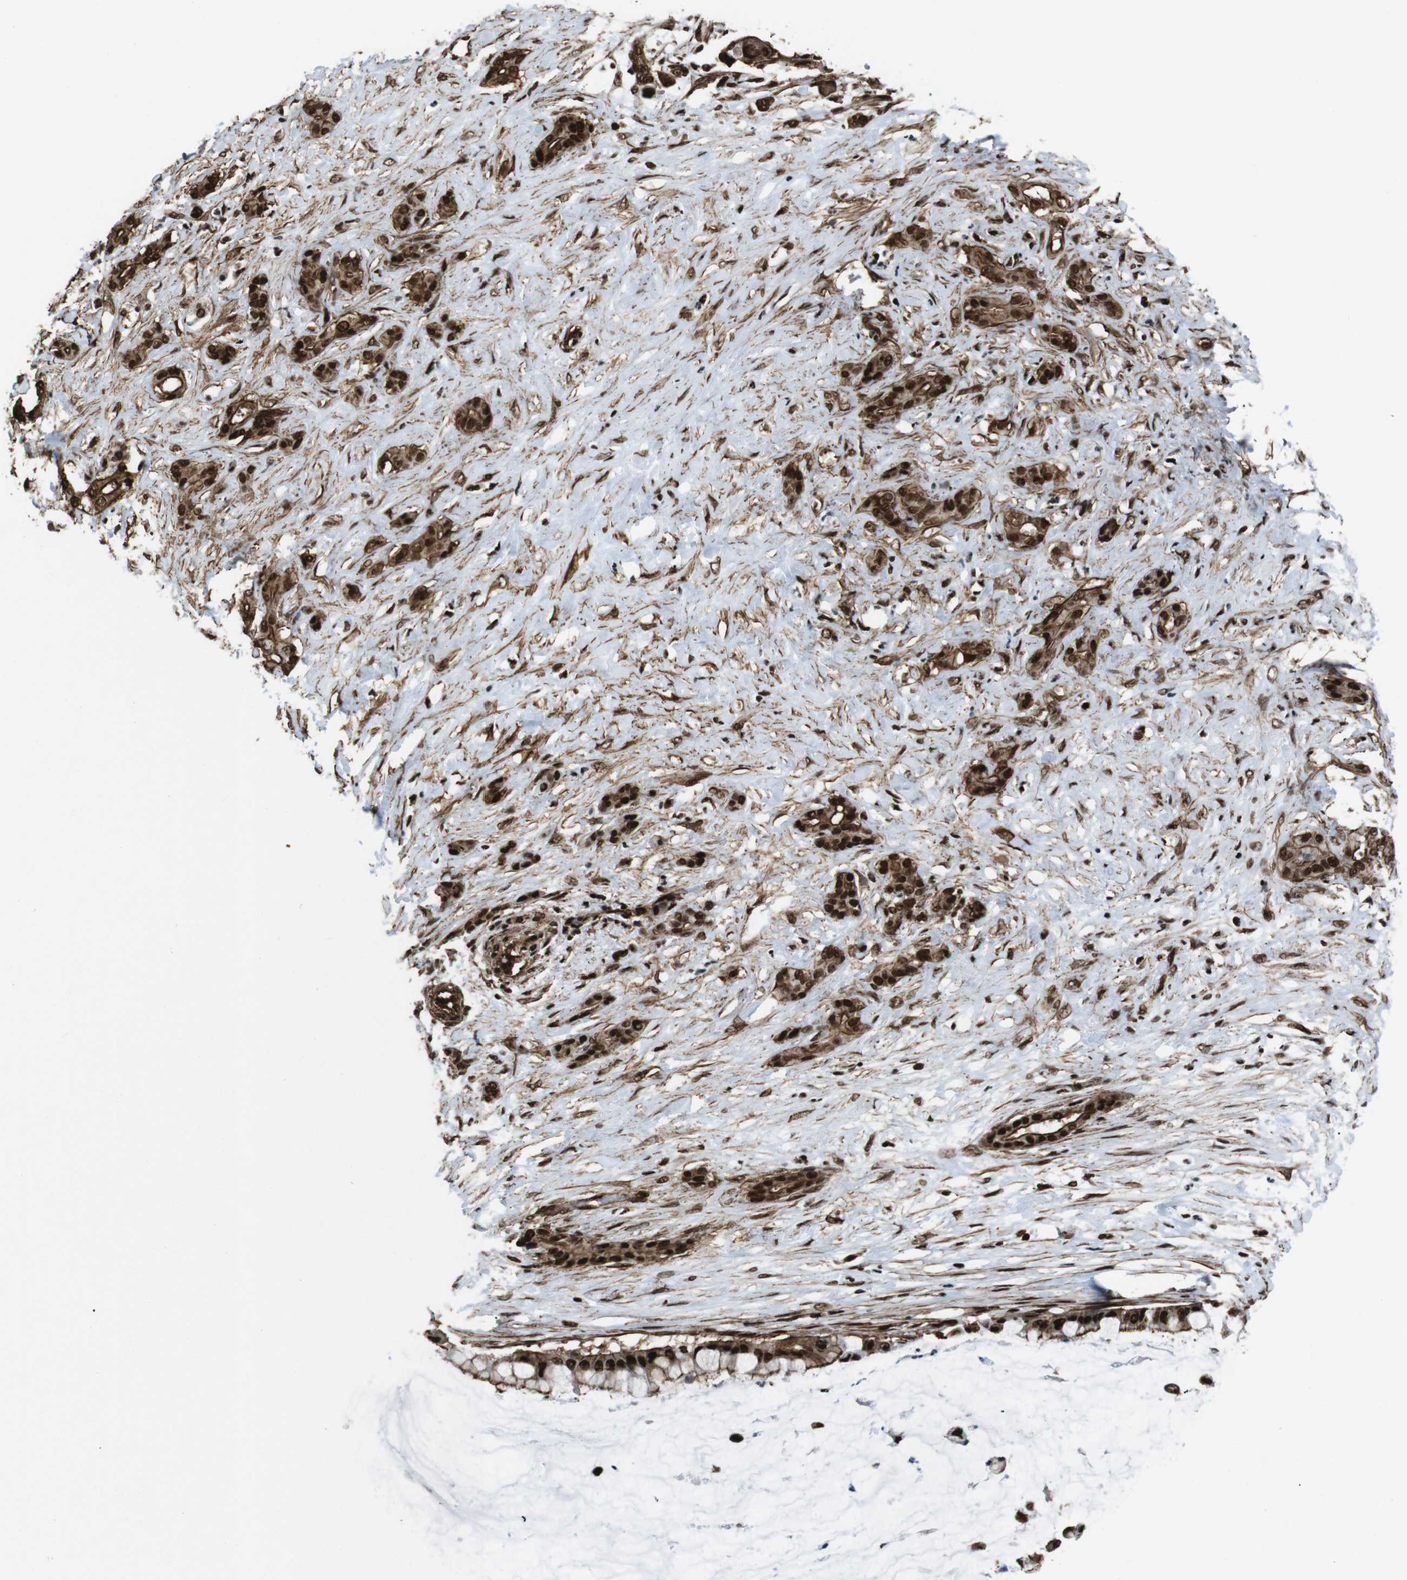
{"staining": {"intensity": "strong", "quantity": ">75%", "location": "cytoplasmic/membranous,nuclear"}, "tissue": "pancreatic cancer", "cell_type": "Tumor cells", "image_type": "cancer", "snomed": [{"axis": "morphology", "description": "Adenocarcinoma, NOS"}, {"axis": "topography", "description": "Pancreas"}], "caption": "A high-resolution photomicrograph shows immunohistochemistry (IHC) staining of adenocarcinoma (pancreatic), which reveals strong cytoplasmic/membranous and nuclear staining in approximately >75% of tumor cells.", "gene": "HNRNPU", "patient": {"sex": "male", "age": 41}}